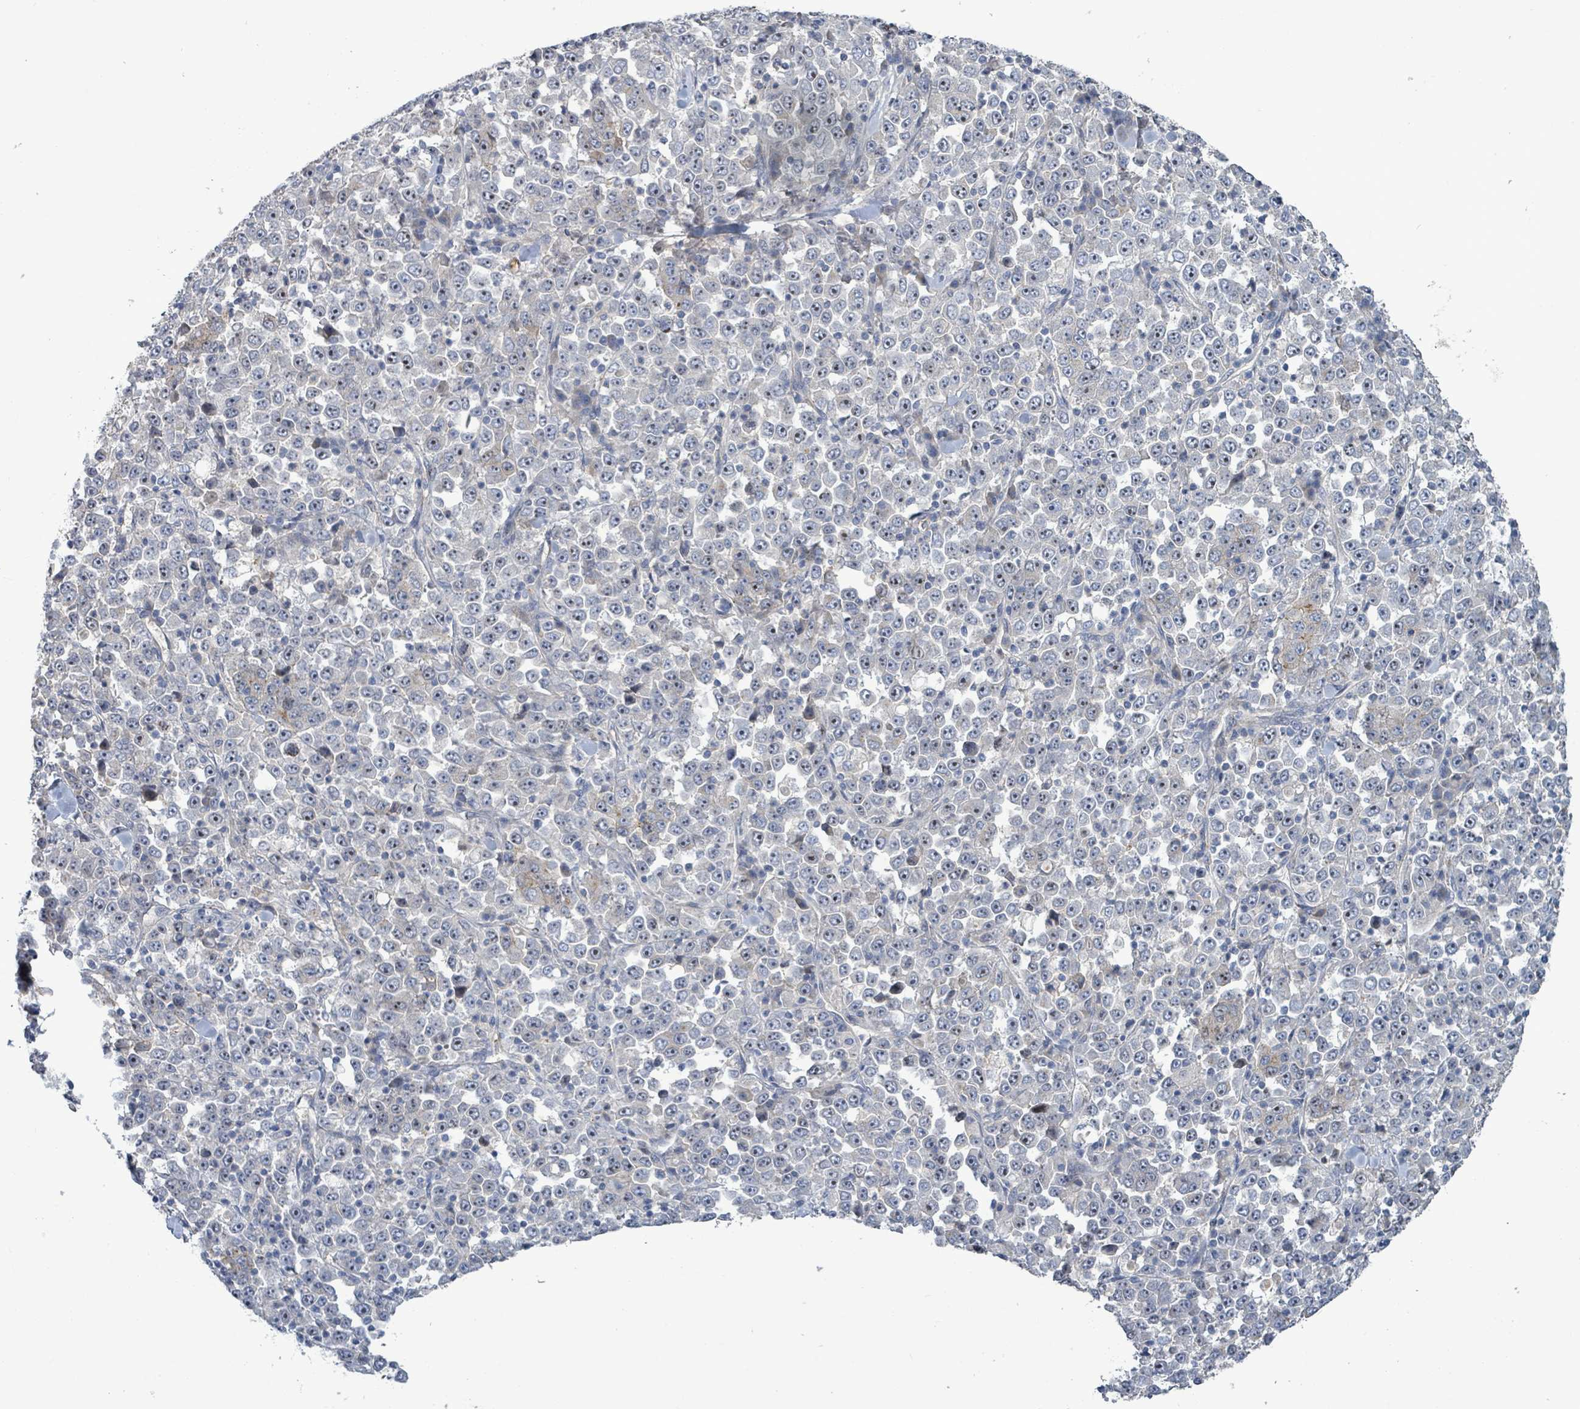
{"staining": {"intensity": "weak", "quantity": "25%-75%", "location": "nuclear"}, "tissue": "stomach cancer", "cell_type": "Tumor cells", "image_type": "cancer", "snomed": [{"axis": "morphology", "description": "Normal tissue, NOS"}, {"axis": "morphology", "description": "Adenocarcinoma, NOS"}, {"axis": "topography", "description": "Stomach, upper"}, {"axis": "topography", "description": "Stomach"}], "caption": "A micrograph showing weak nuclear staining in about 25%-75% of tumor cells in stomach cancer, as visualized by brown immunohistochemical staining.", "gene": "KRAS", "patient": {"sex": "male", "age": 59}}